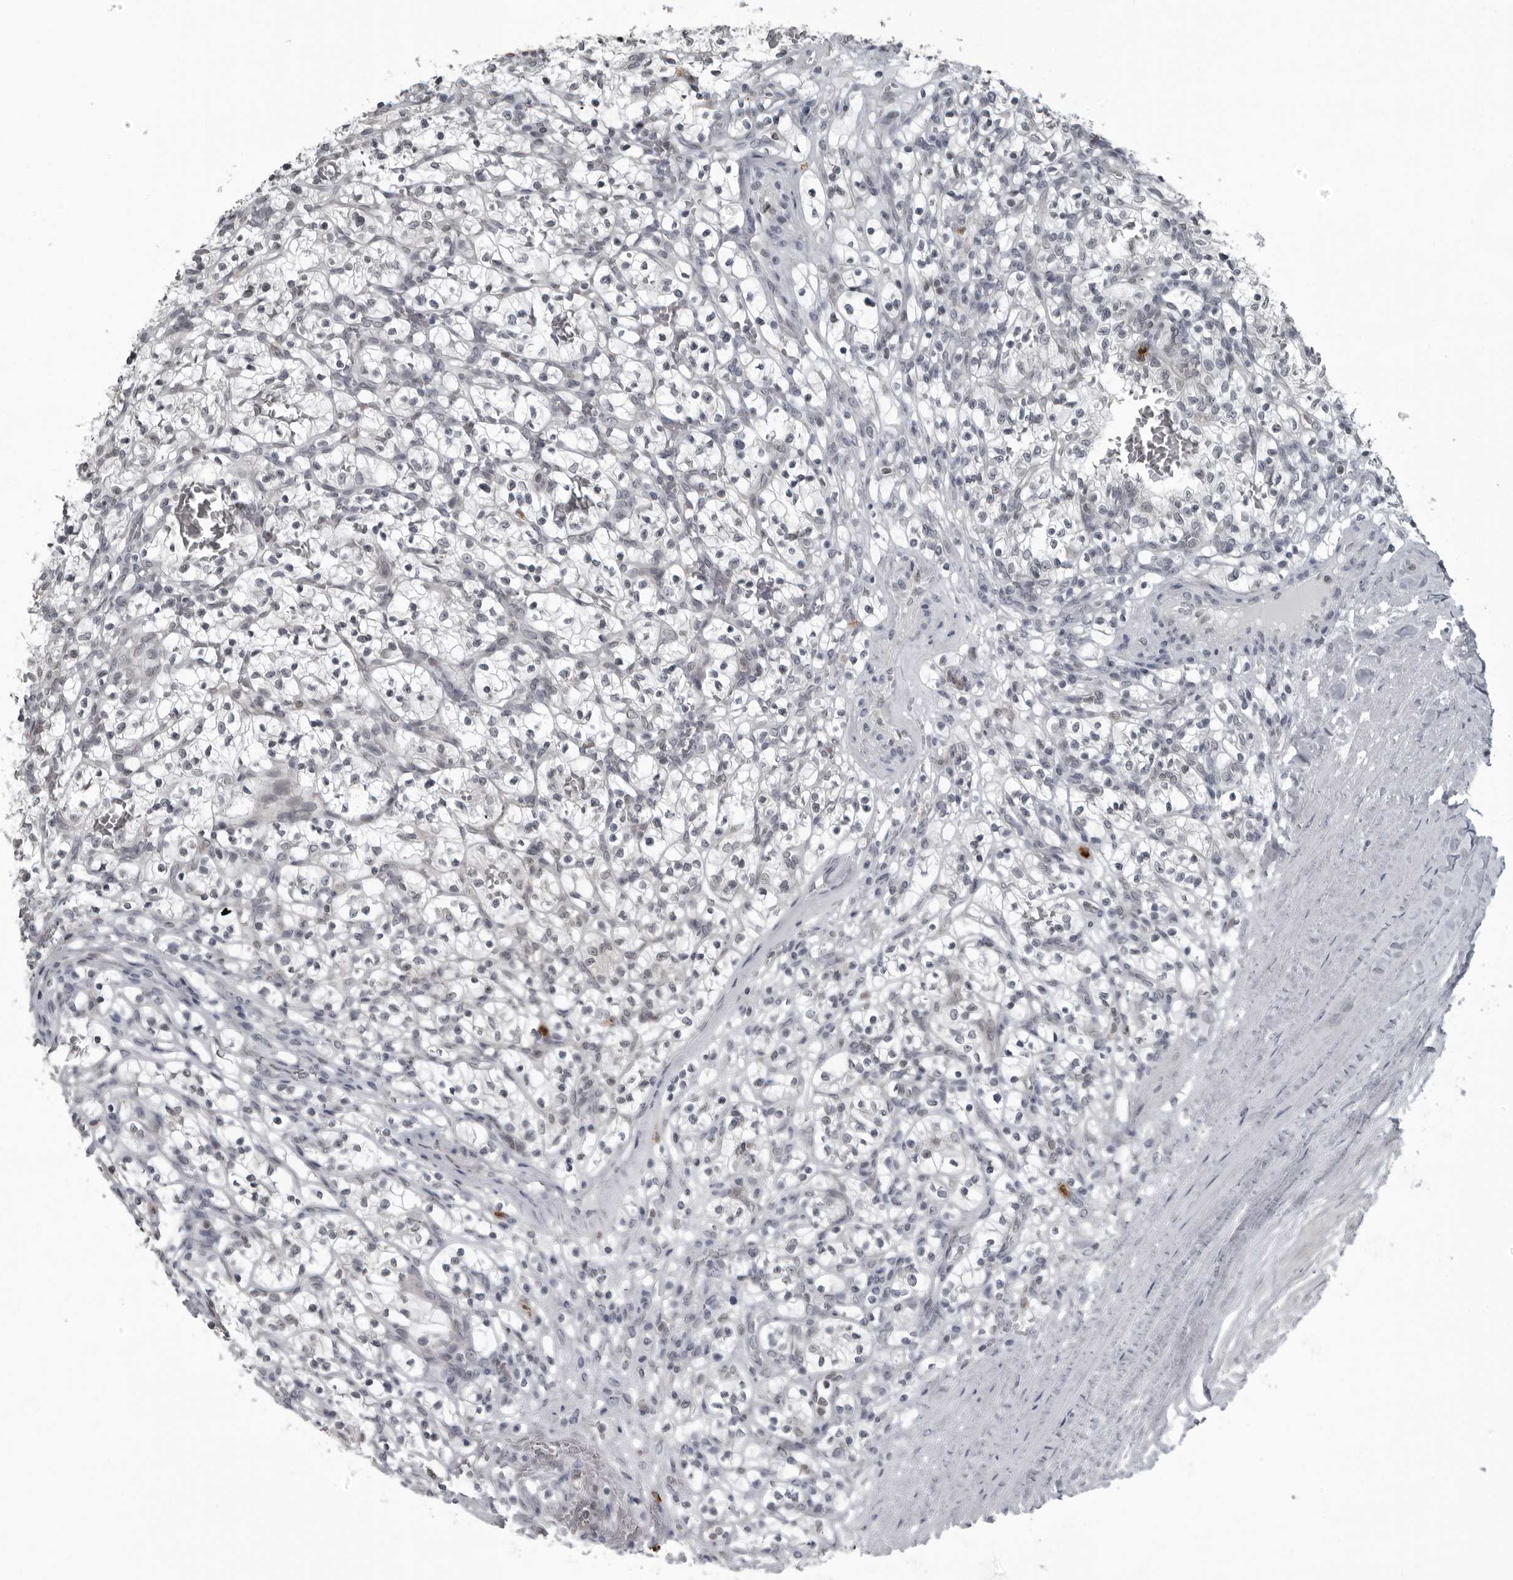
{"staining": {"intensity": "weak", "quantity": "<25%", "location": "nuclear"}, "tissue": "renal cancer", "cell_type": "Tumor cells", "image_type": "cancer", "snomed": [{"axis": "morphology", "description": "Adenocarcinoma, NOS"}, {"axis": "topography", "description": "Kidney"}], "caption": "There is no significant expression in tumor cells of renal cancer (adenocarcinoma).", "gene": "RTCA", "patient": {"sex": "female", "age": 57}}